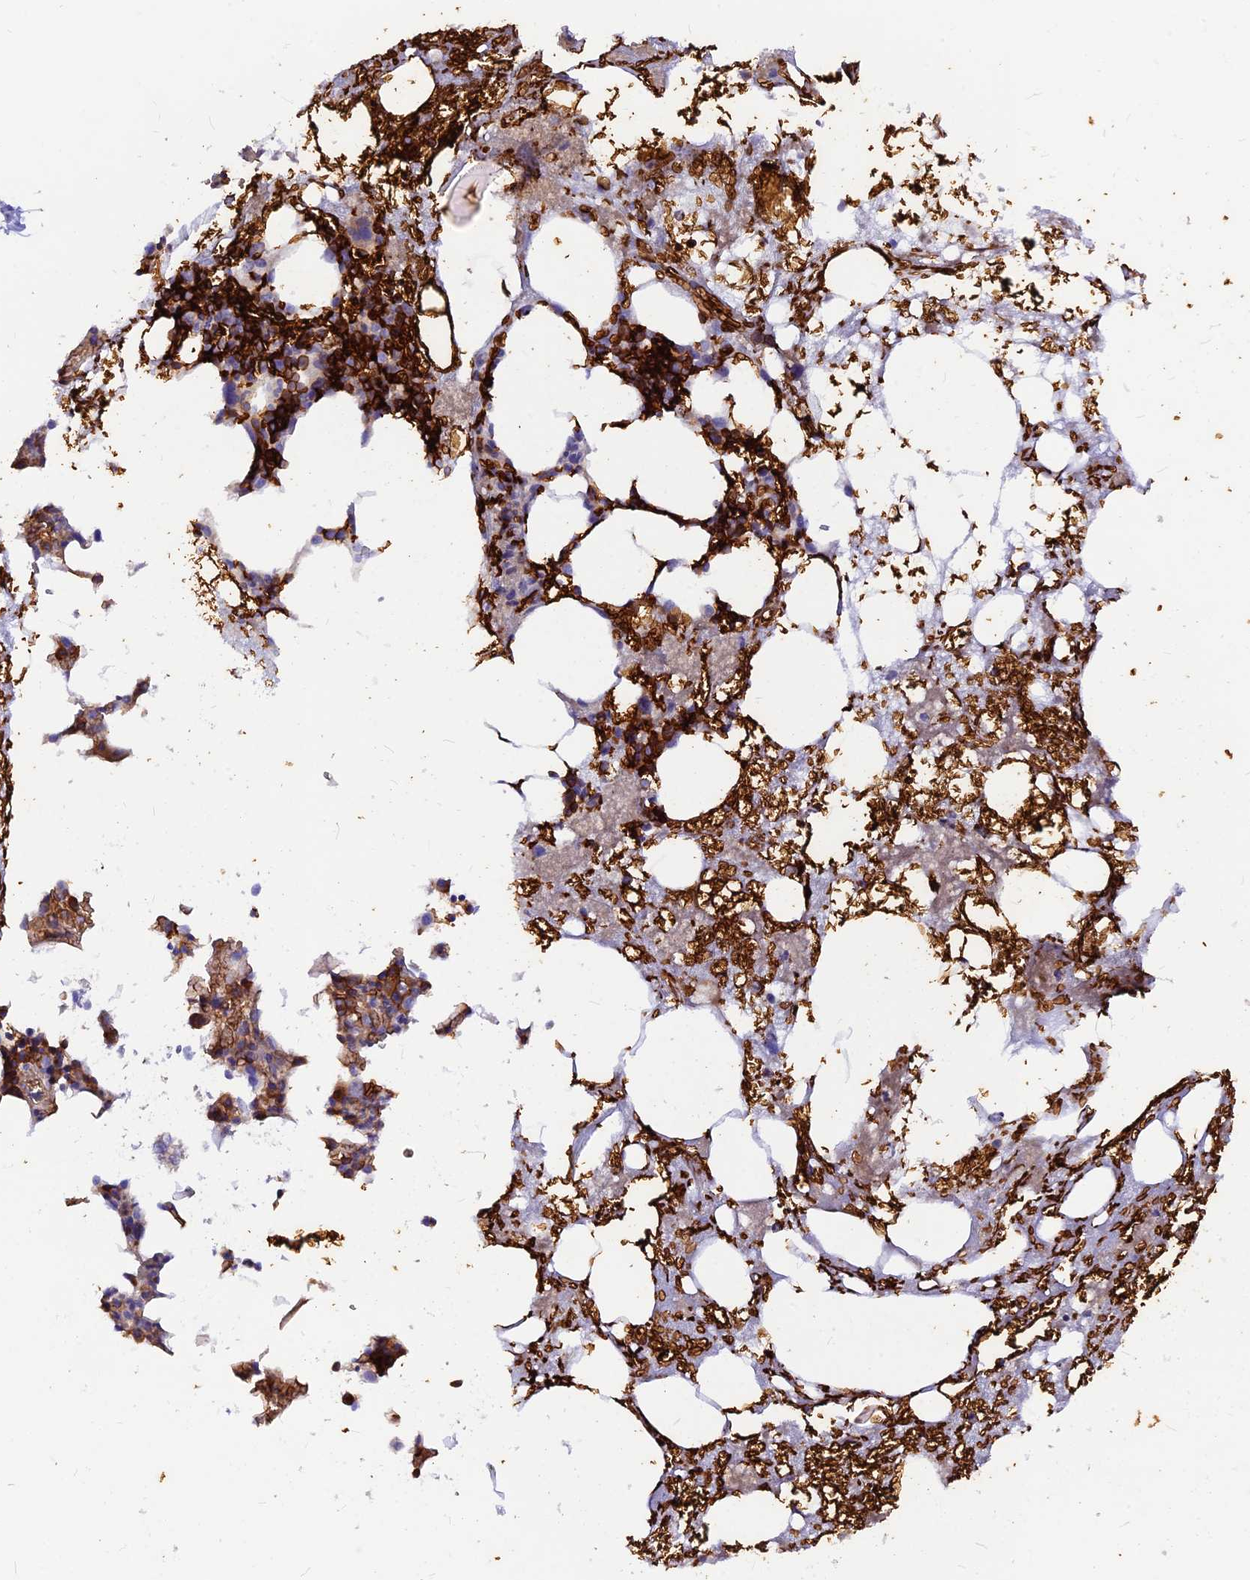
{"staining": {"intensity": "strong", "quantity": "25%-75%", "location": "cytoplasmic/membranous"}, "tissue": "bone marrow", "cell_type": "Hematopoietic cells", "image_type": "normal", "snomed": [{"axis": "morphology", "description": "Normal tissue, NOS"}, {"axis": "topography", "description": "Bone marrow"}], "caption": "Protein staining of benign bone marrow reveals strong cytoplasmic/membranous expression in approximately 25%-75% of hematopoietic cells. (DAB IHC, brown staining for protein, blue staining for nuclei).", "gene": "DENND2D", "patient": {"sex": "male", "age": 78}}